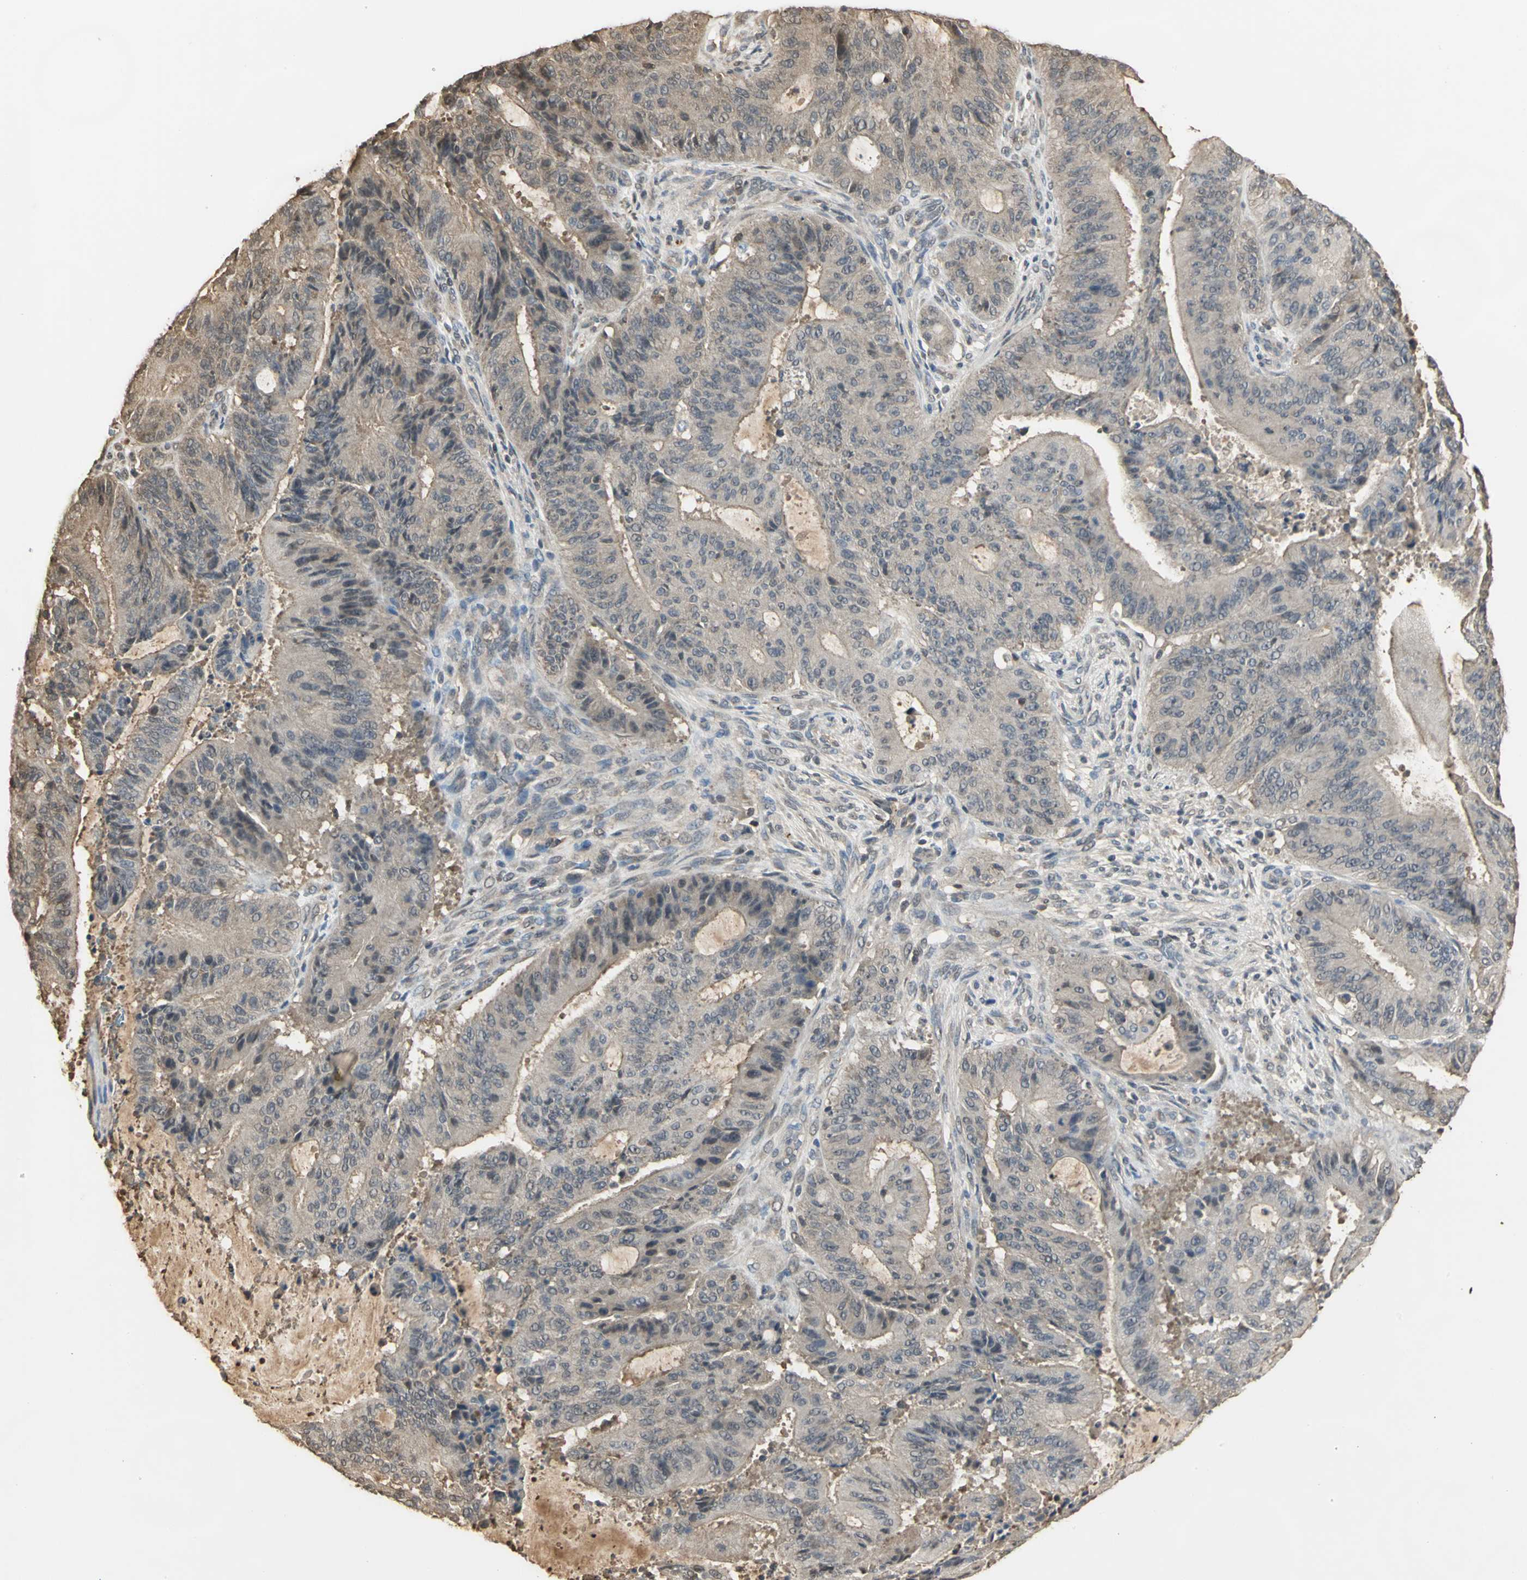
{"staining": {"intensity": "moderate", "quantity": ">75%", "location": "cytoplasmic/membranous"}, "tissue": "liver cancer", "cell_type": "Tumor cells", "image_type": "cancer", "snomed": [{"axis": "morphology", "description": "Cholangiocarcinoma"}, {"axis": "topography", "description": "Liver"}], "caption": "Protein expression analysis of cholangiocarcinoma (liver) reveals moderate cytoplasmic/membranous staining in about >75% of tumor cells.", "gene": "PARK7", "patient": {"sex": "female", "age": 73}}